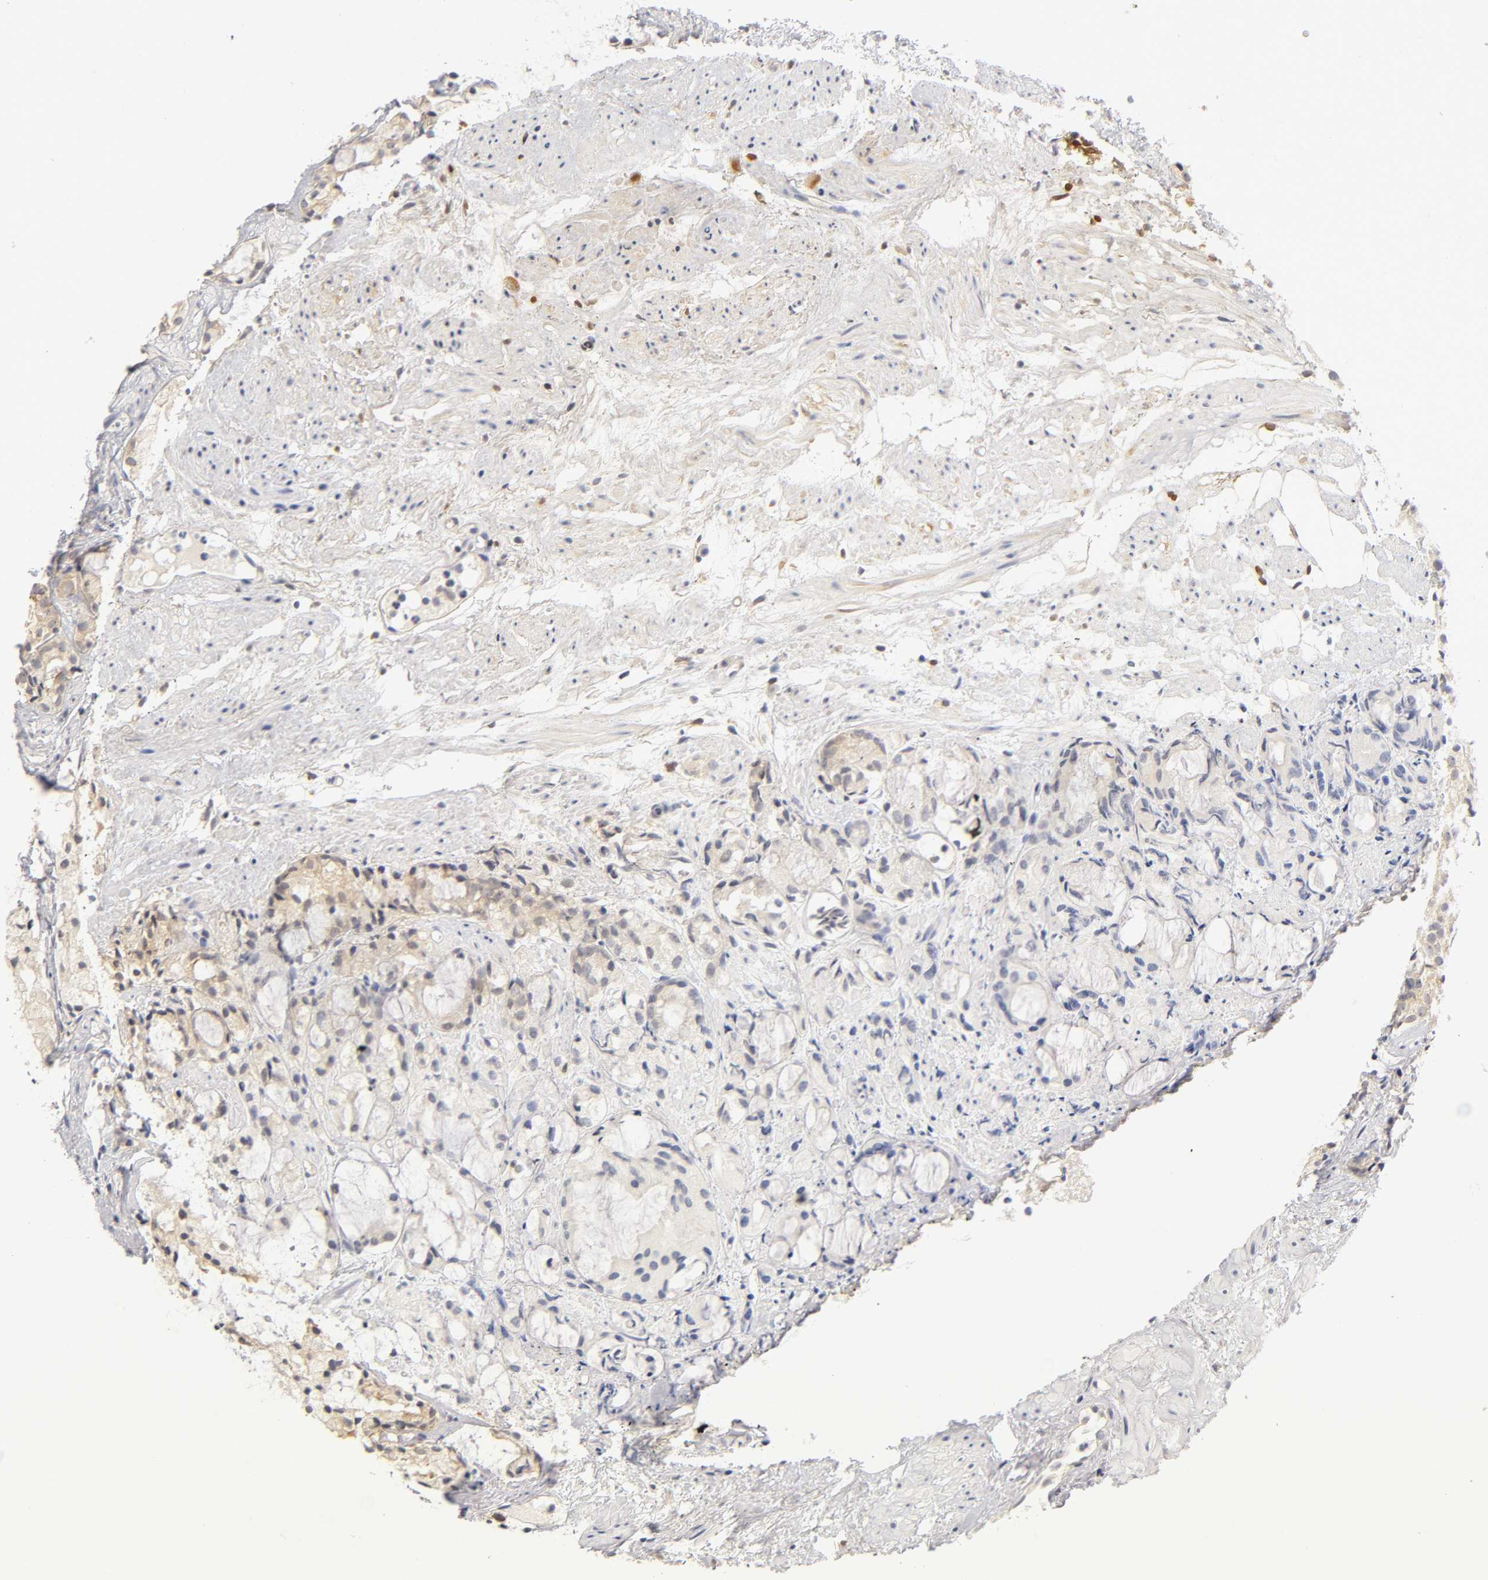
{"staining": {"intensity": "weak", "quantity": "<25%", "location": "cytoplasmic/membranous"}, "tissue": "prostate cancer", "cell_type": "Tumor cells", "image_type": "cancer", "snomed": [{"axis": "morphology", "description": "Adenocarcinoma, High grade"}, {"axis": "topography", "description": "Prostate"}], "caption": "Human prostate cancer (adenocarcinoma (high-grade)) stained for a protein using immunohistochemistry (IHC) displays no positivity in tumor cells.", "gene": "RPS29", "patient": {"sex": "male", "age": 85}}